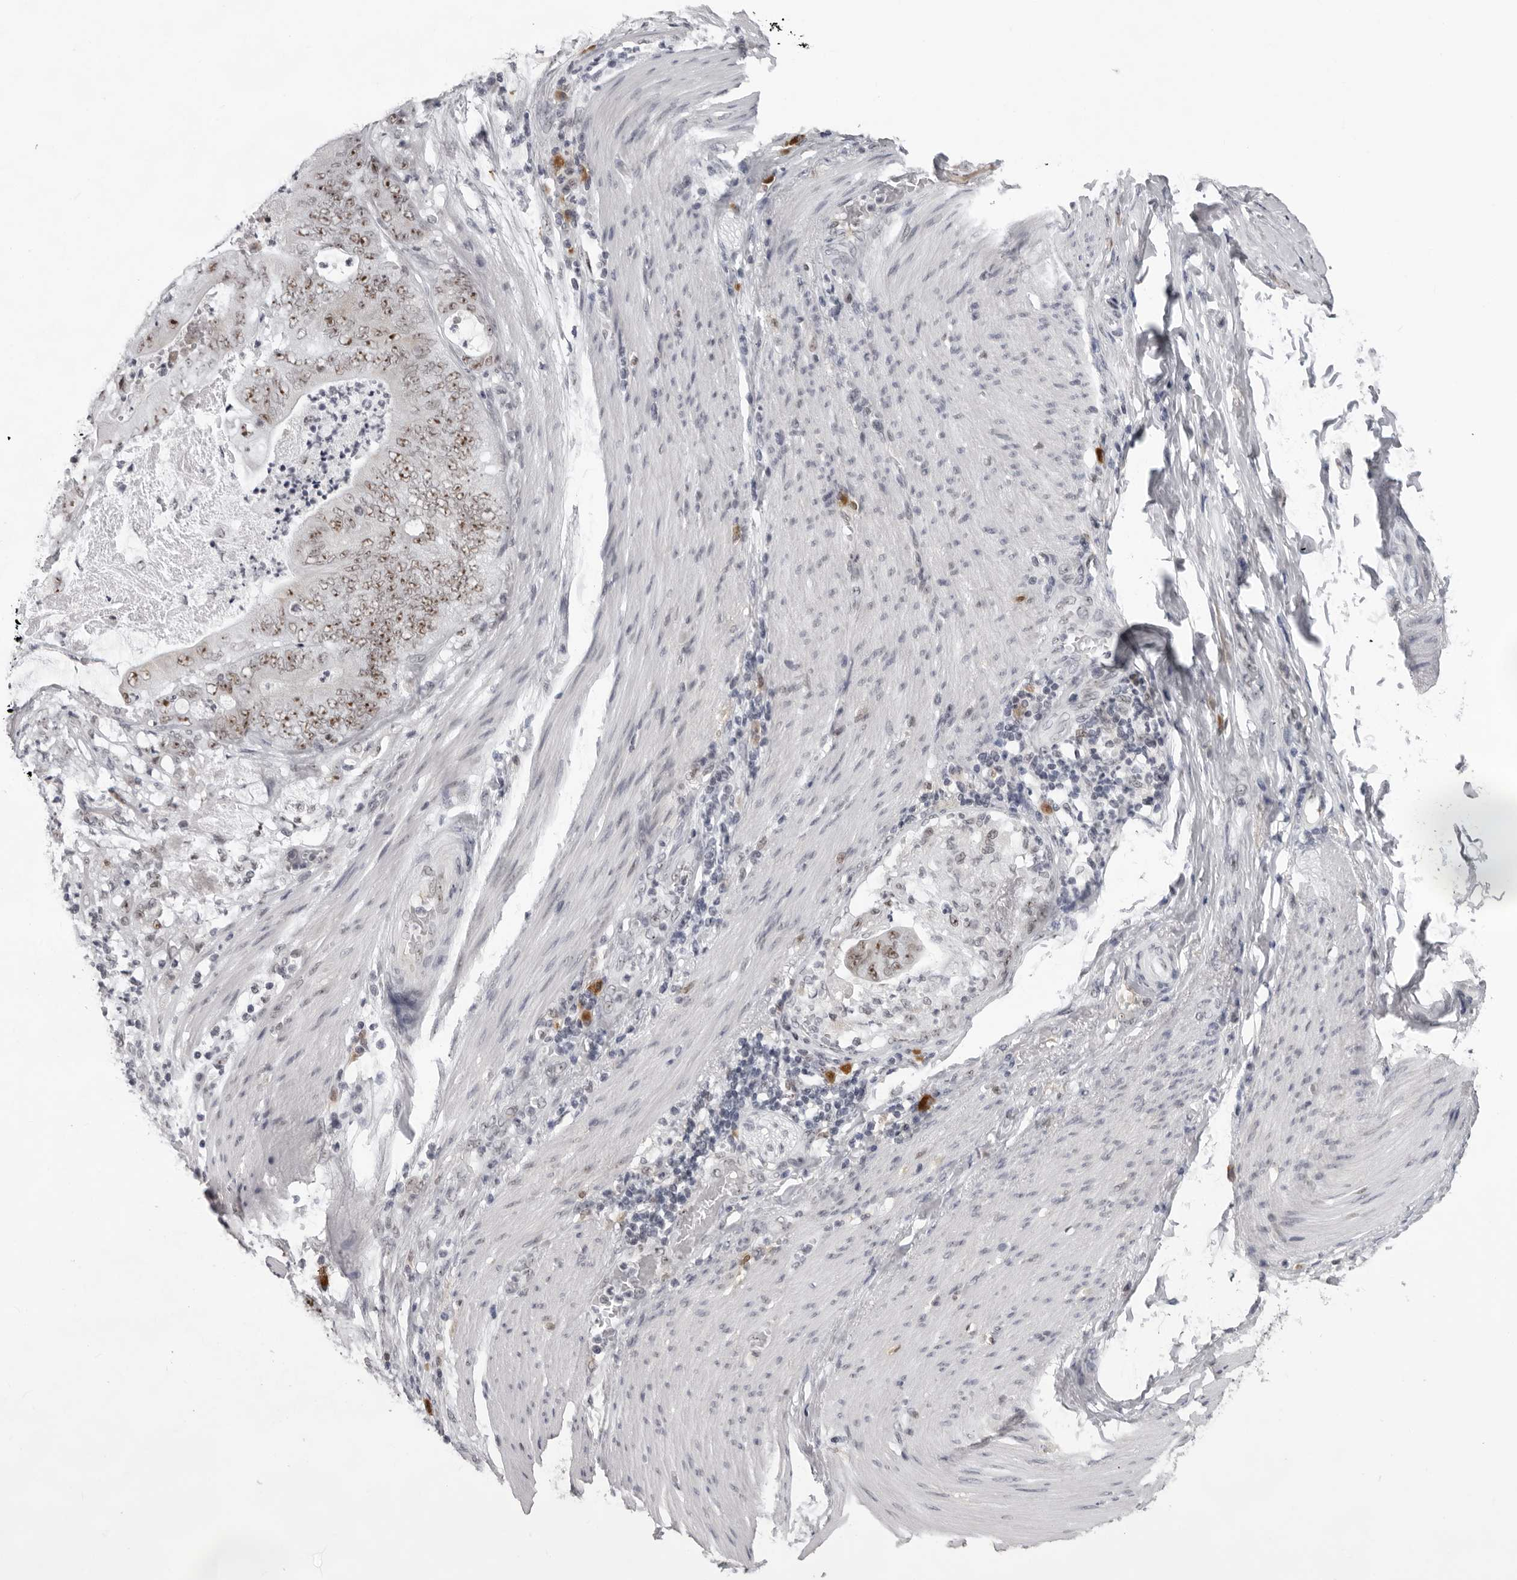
{"staining": {"intensity": "moderate", "quantity": ">75%", "location": "nuclear"}, "tissue": "stomach cancer", "cell_type": "Tumor cells", "image_type": "cancer", "snomed": [{"axis": "morphology", "description": "Adenocarcinoma, NOS"}, {"axis": "topography", "description": "Stomach"}], "caption": "Immunohistochemistry of human stomach adenocarcinoma demonstrates medium levels of moderate nuclear expression in approximately >75% of tumor cells.", "gene": "EXOSC10", "patient": {"sex": "female", "age": 73}}